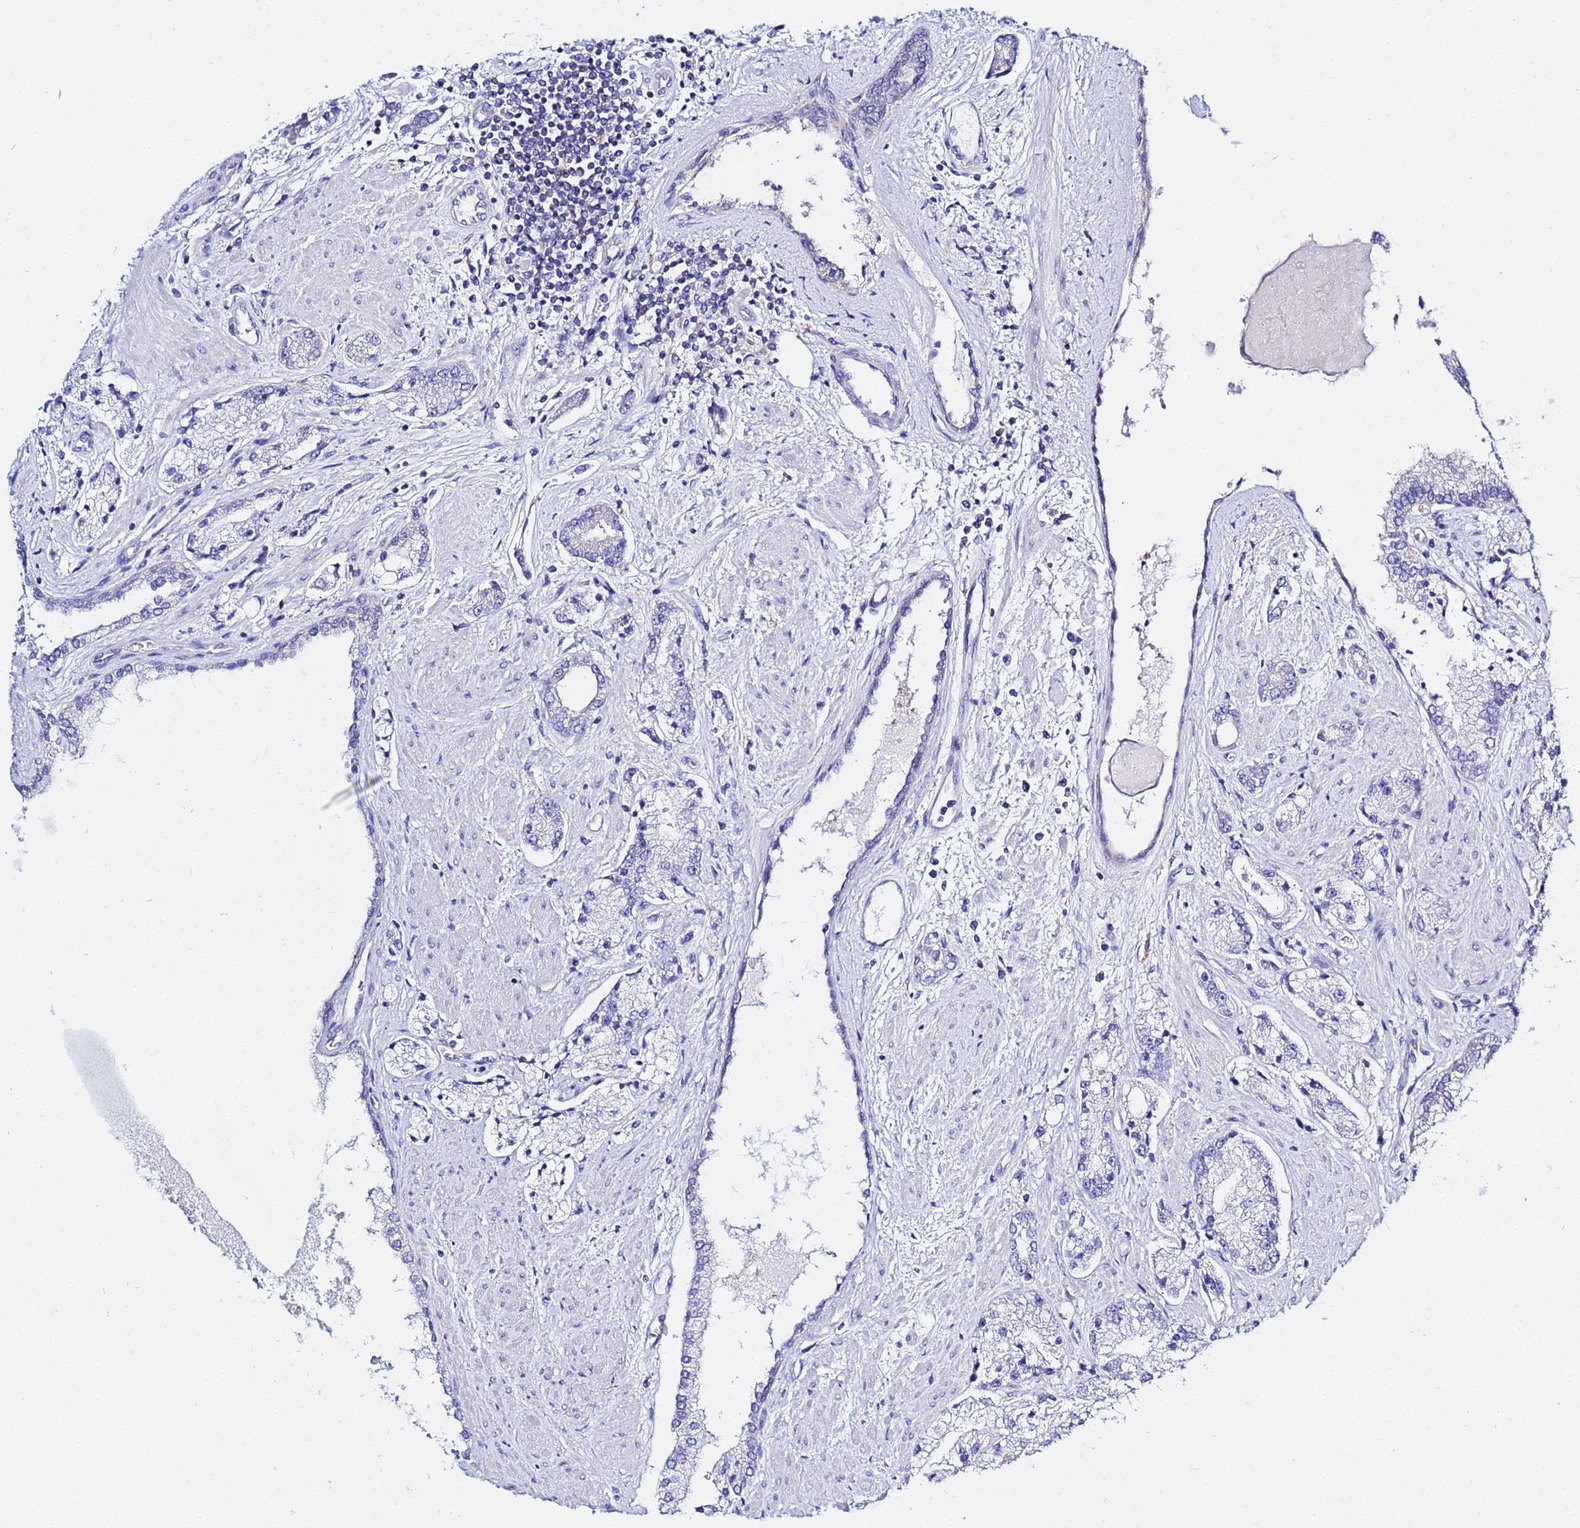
{"staining": {"intensity": "negative", "quantity": "none", "location": "none"}, "tissue": "prostate cancer", "cell_type": "Tumor cells", "image_type": "cancer", "snomed": [{"axis": "morphology", "description": "Adenocarcinoma, High grade"}, {"axis": "topography", "description": "Prostate"}], "caption": "High magnification brightfield microscopy of prostate high-grade adenocarcinoma stained with DAB (brown) and counterstained with hematoxylin (blue): tumor cells show no significant expression. The staining was performed using DAB to visualize the protein expression in brown, while the nuclei were stained in blue with hematoxylin (Magnification: 20x).", "gene": "LENG1", "patient": {"sex": "male", "age": 67}}